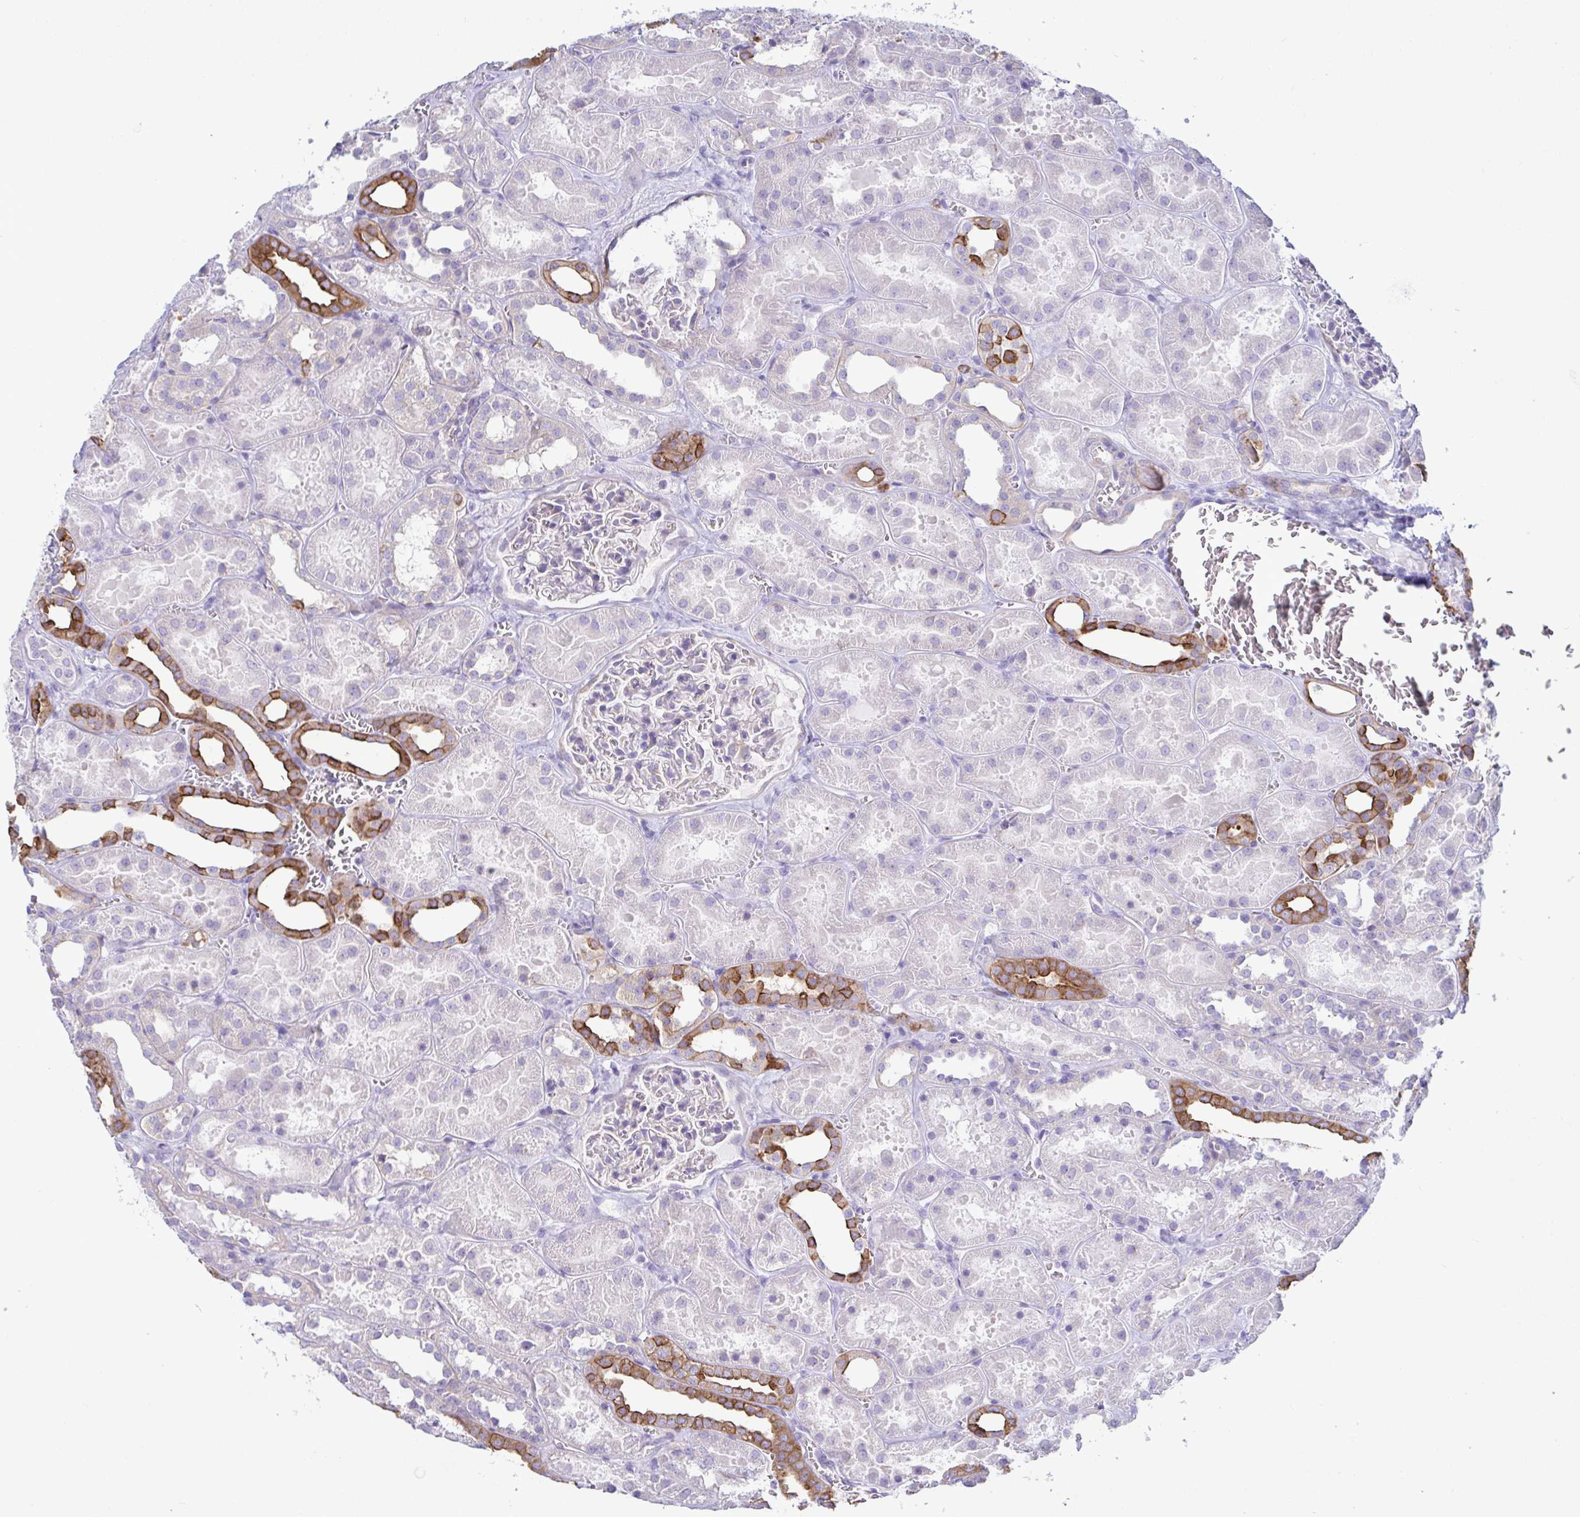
{"staining": {"intensity": "negative", "quantity": "none", "location": "none"}, "tissue": "kidney", "cell_type": "Cells in glomeruli", "image_type": "normal", "snomed": [{"axis": "morphology", "description": "Normal tissue, NOS"}, {"axis": "topography", "description": "Kidney"}], "caption": "This micrograph is of normal kidney stained with immunohistochemistry to label a protein in brown with the nuclei are counter-stained blue. There is no staining in cells in glomeruli. (DAB IHC, high magnification).", "gene": "TNNI2", "patient": {"sex": "female", "age": 41}}